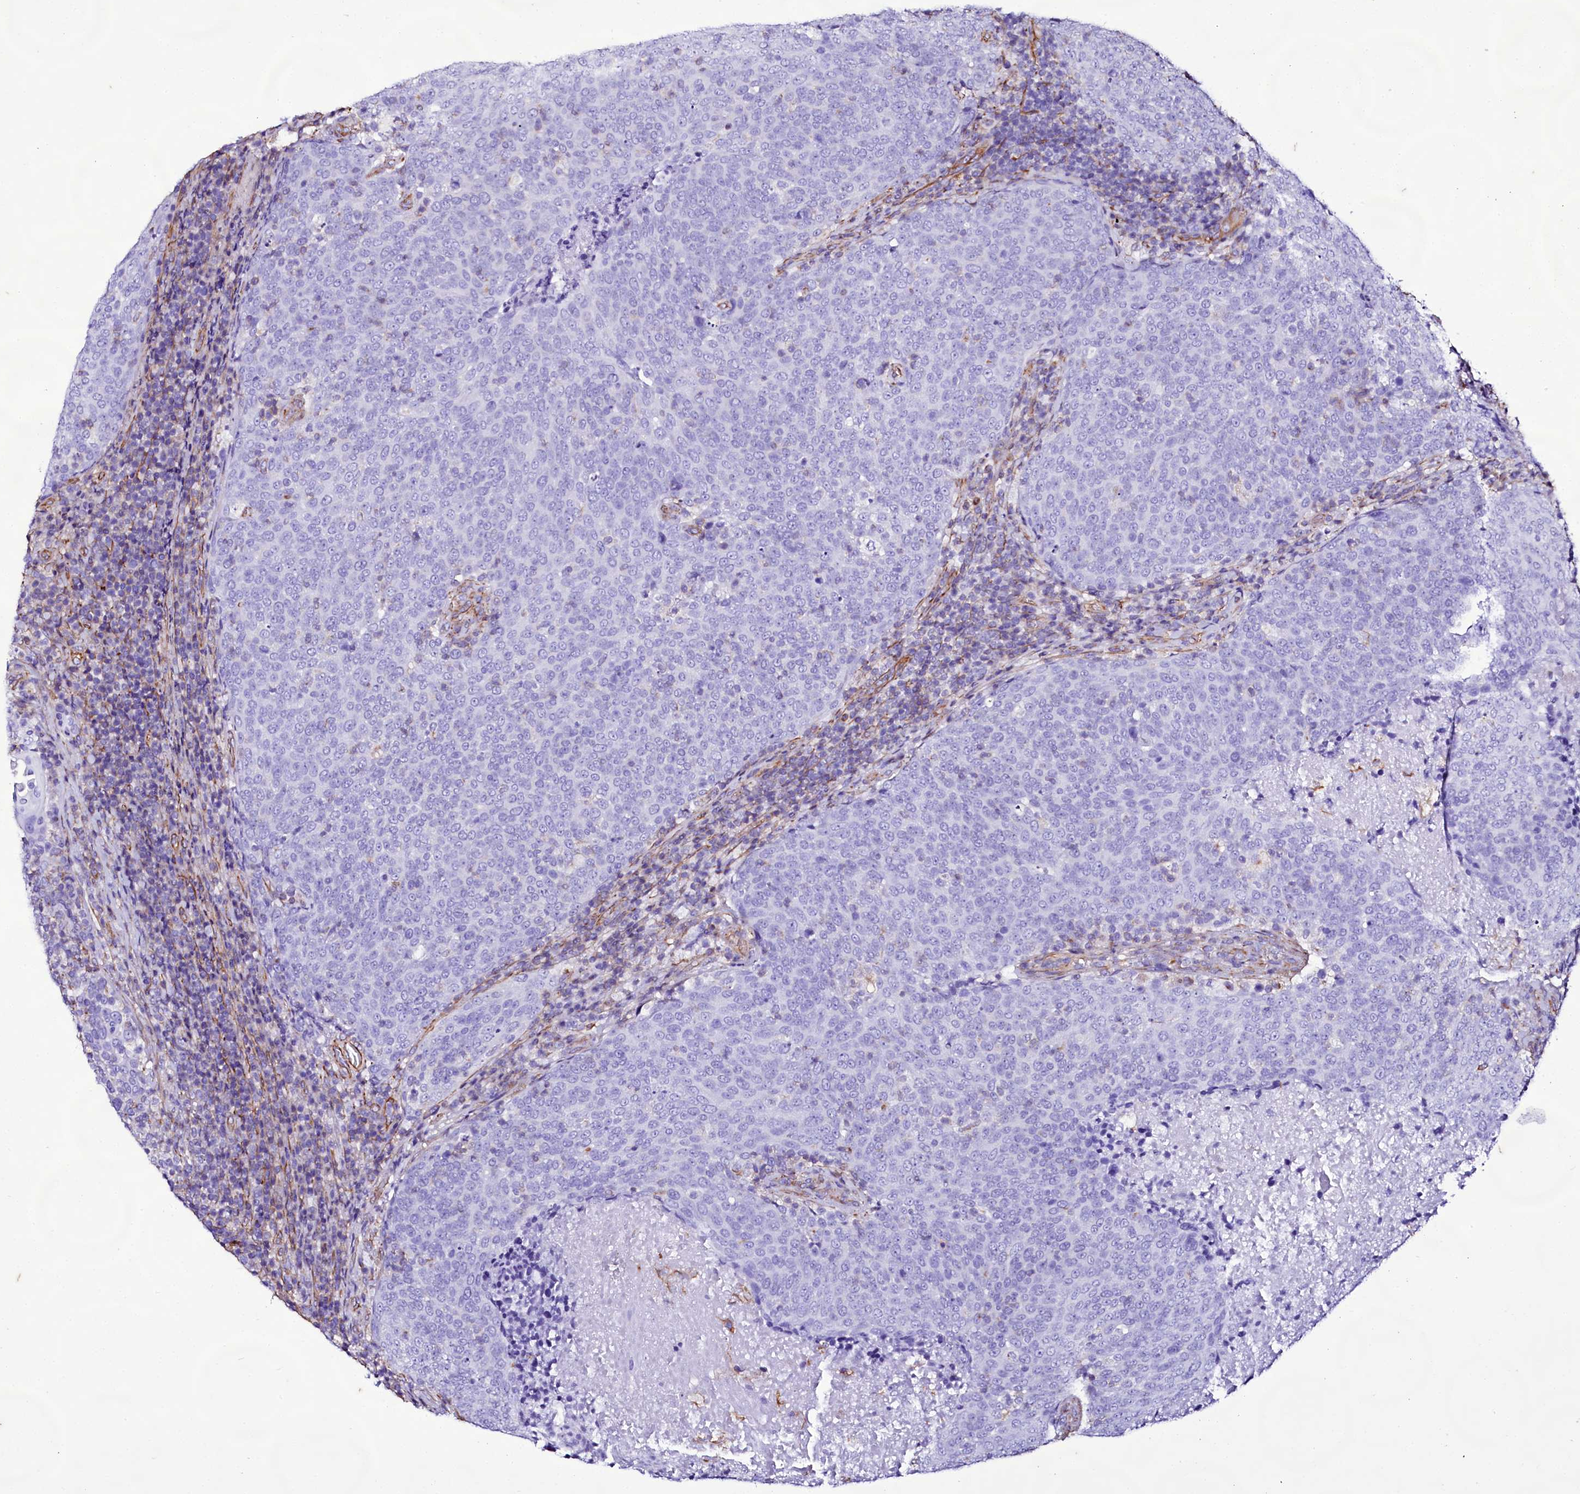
{"staining": {"intensity": "negative", "quantity": "none", "location": "none"}, "tissue": "head and neck cancer", "cell_type": "Tumor cells", "image_type": "cancer", "snomed": [{"axis": "morphology", "description": "Squamous cell carcinoma, NOS"}, {"axis": "morphology", "description": "Squamous cell carcinoma, metastatic, NOS"}, {"axis": "topography", "description": "Lymph node"}, {"axis": "topography", "description": "Head-Neck"}], "caption": "The image reveals no staining of tumor cells in head and neck cancer (metastatic squamous cell carcinoma).", "gene": "CD99", "patient": {"sex": "male", "age": 62}}